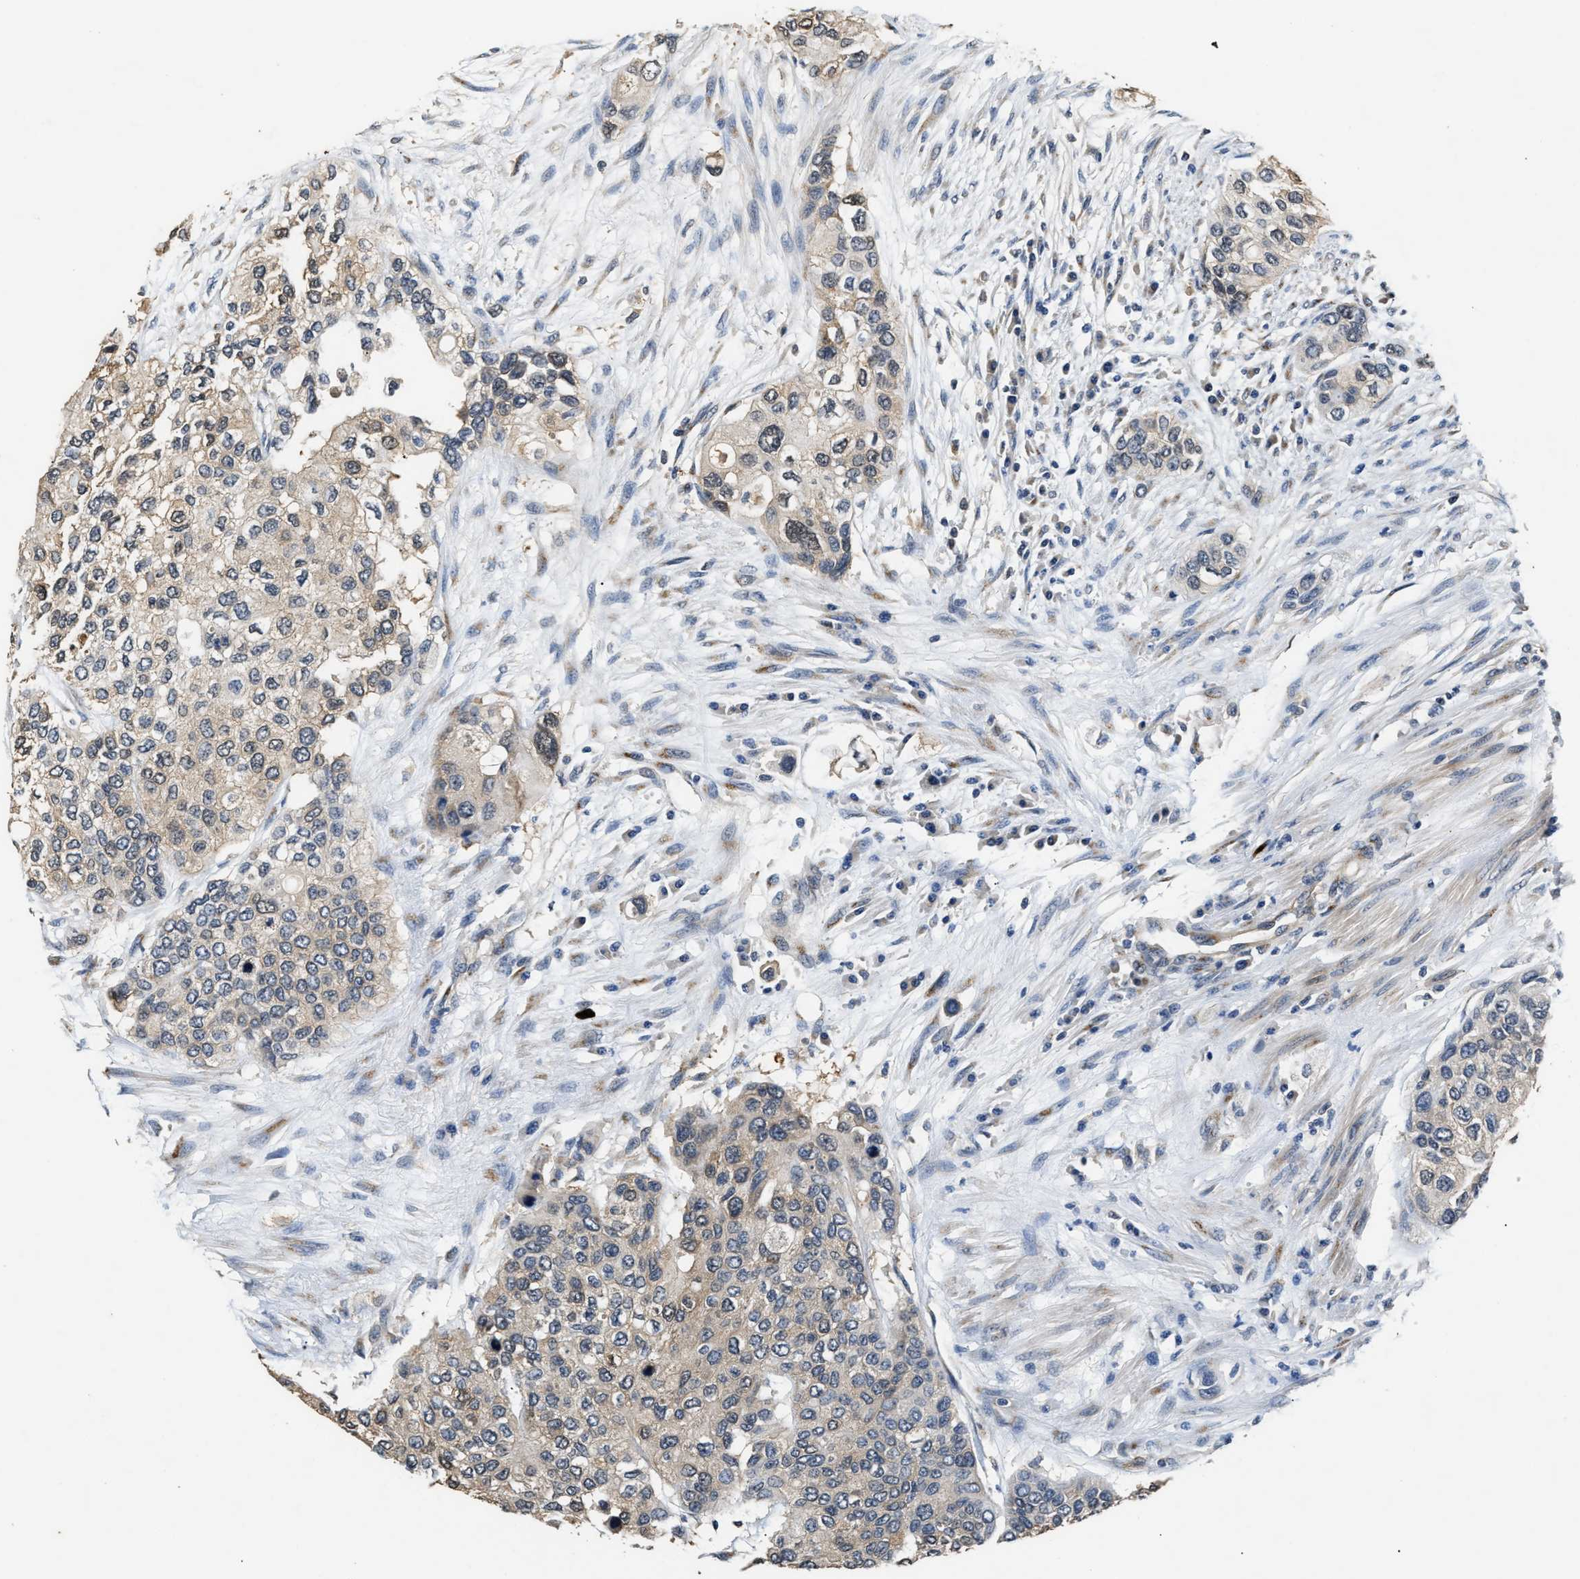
{"staining": {"intensity": "weak", "quantity": "25%-75%", "location": "cytoplasmic/membranous,nuclear"}, "tissue": "urothelial cancer", "cell_type": "Tumor cells", "image_type": "cancer", "snomed": [{"axis": "morphology", "description": "Urothelial carcinoma, High grade"}, {"axis": "topography", "description": "Urinary bladder"}], "caption": "About 25%-75% of tumor cells in human urothelial cancer exhibit weak cytoplasmic/membranous and nuclear protein positivity as visualized by brown immunohistochemical staining.", "gene": "CHUK", "patient": {"sex": "female", "age": 56}}